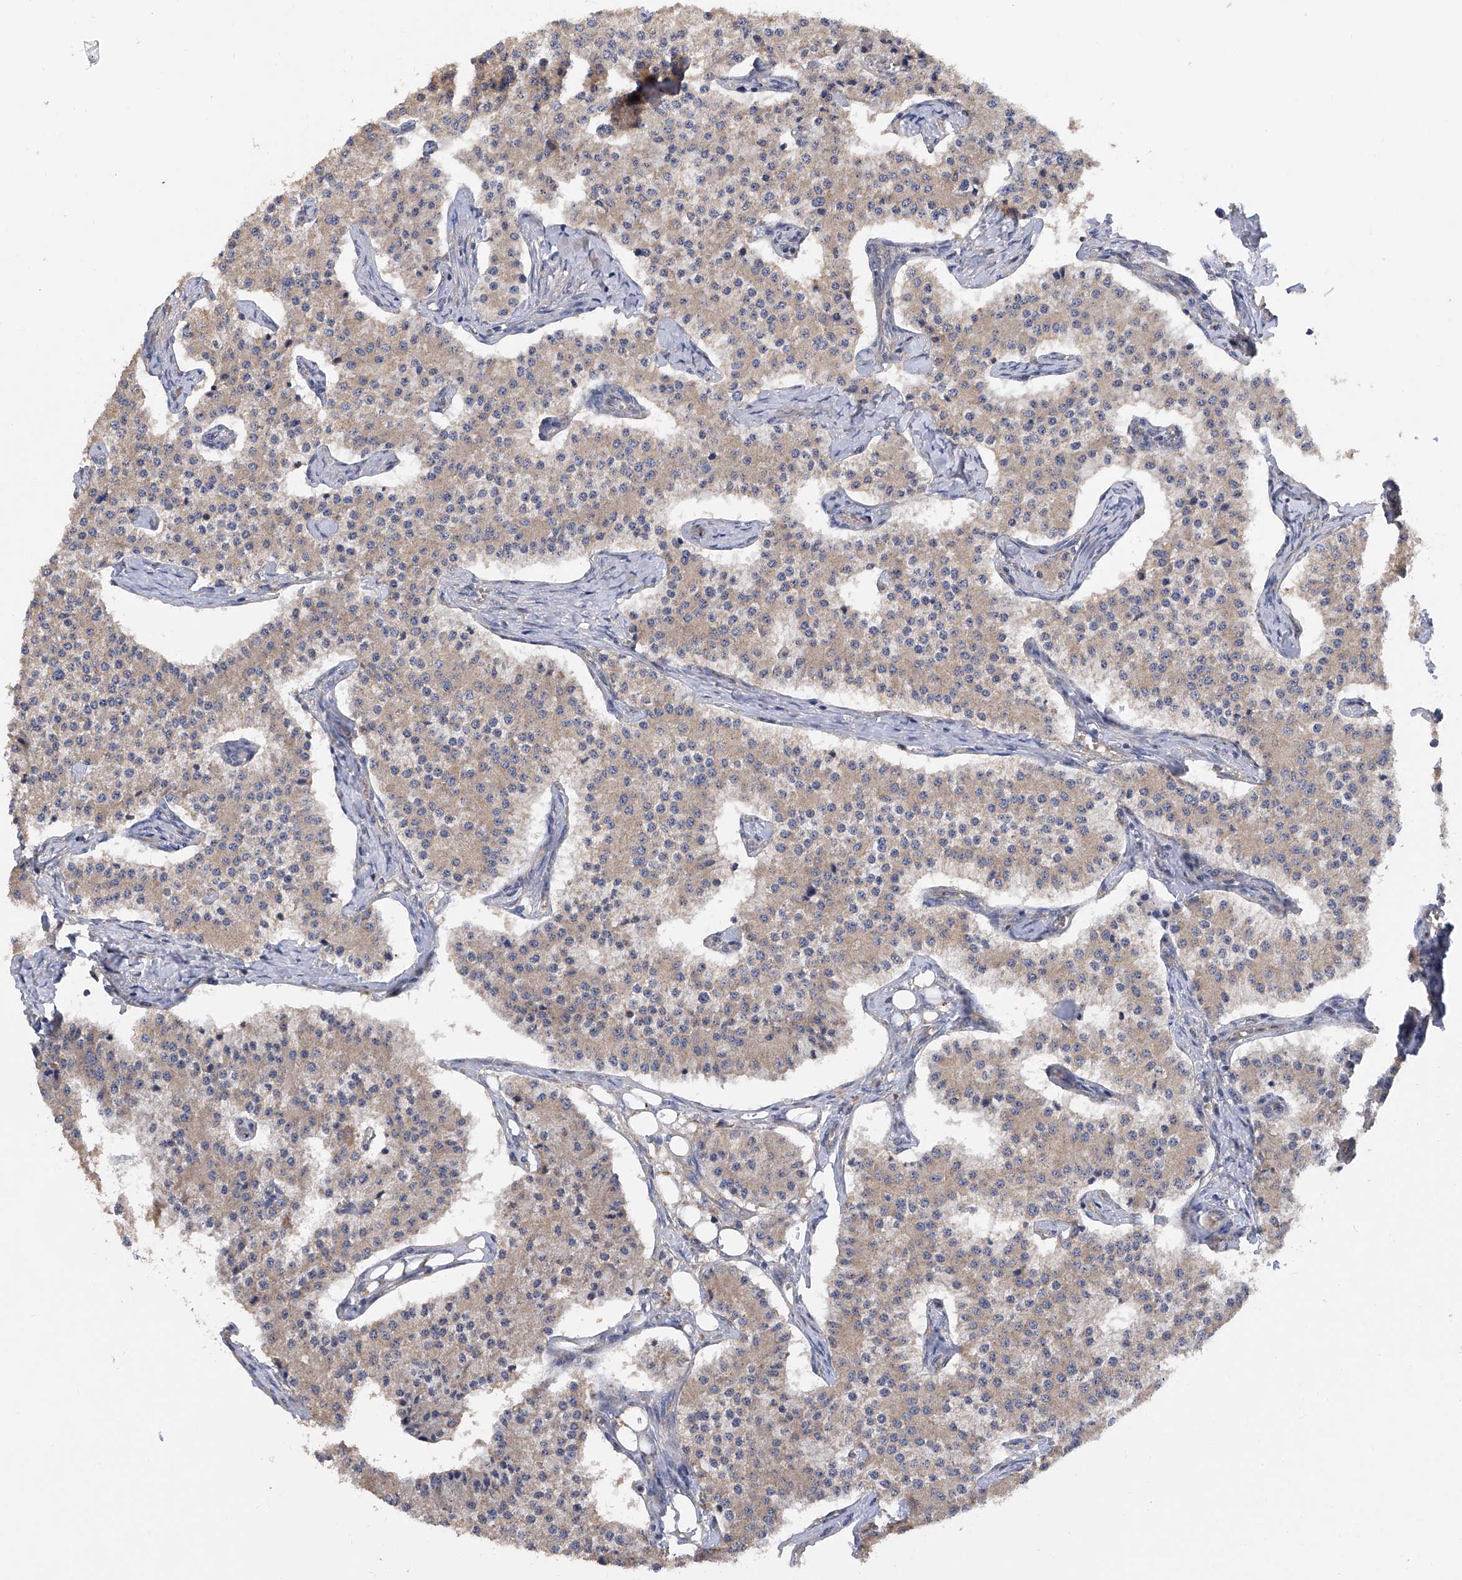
{"staining": {"intensity": "weak", "quantity": "25%-75%", "location": "cytoplasmic/membranous"}, "tissue": "carcinoid", "cell_type": "Tumor cells", "image_type": "cancer", "snomed": [{"axis": "morphology", "description": "Carcinoid, malignant, NOS"}, {"axis": "topography", "description": "Colon"}], "caption": "The photomicrograph shows staining of carcinoid, revealing weak cytoplasmic/membranous protein staining (brown color) within tumor cells. Using DAB (brown) and hematoxylin (blue) stains, captured at high magnification using brightfield microscopy.", "gene": "PTK2", "patient": {"sex": "female", "age": 52}}